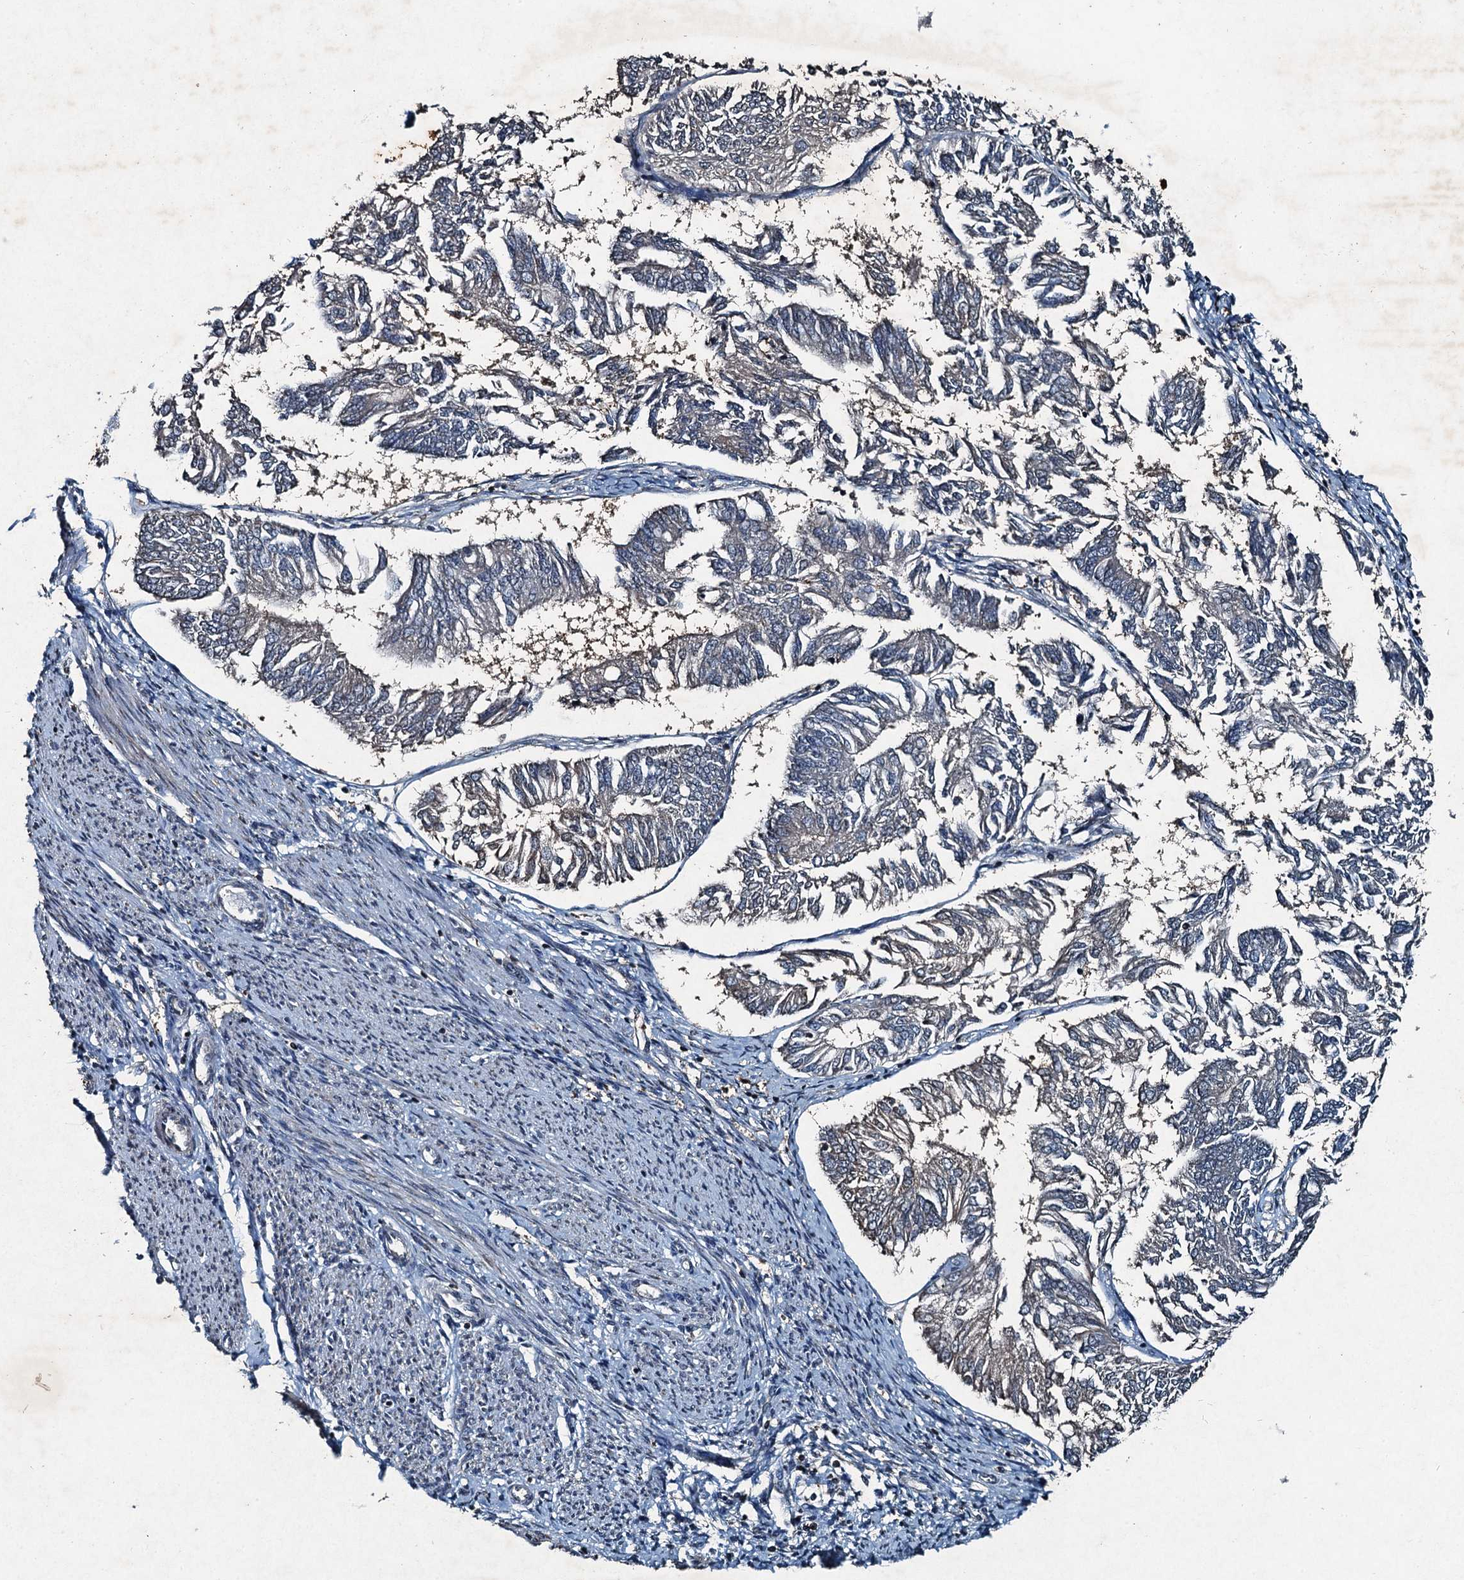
{"staining": {"intensity": "negative", "quantity": "none", "location": "none"}, "tissue": "endometrial cancer", "cell_type": "Tumor cells", "image_type": "cancer", "snomed": [{"axis": "morphology", "description": "Adenocarcinoma, NOS"}, {"axis": "topography", "description": "Endometrium"}], "caption": "High power microscopy photomicrograph of an immunohistochemistry histopathology image of endometrial cancer (adenocarcinoma), revealing no significant expression in tumor cells.", "gene": "TCTN1", "patient": {"sex": "female", "age": 58}}